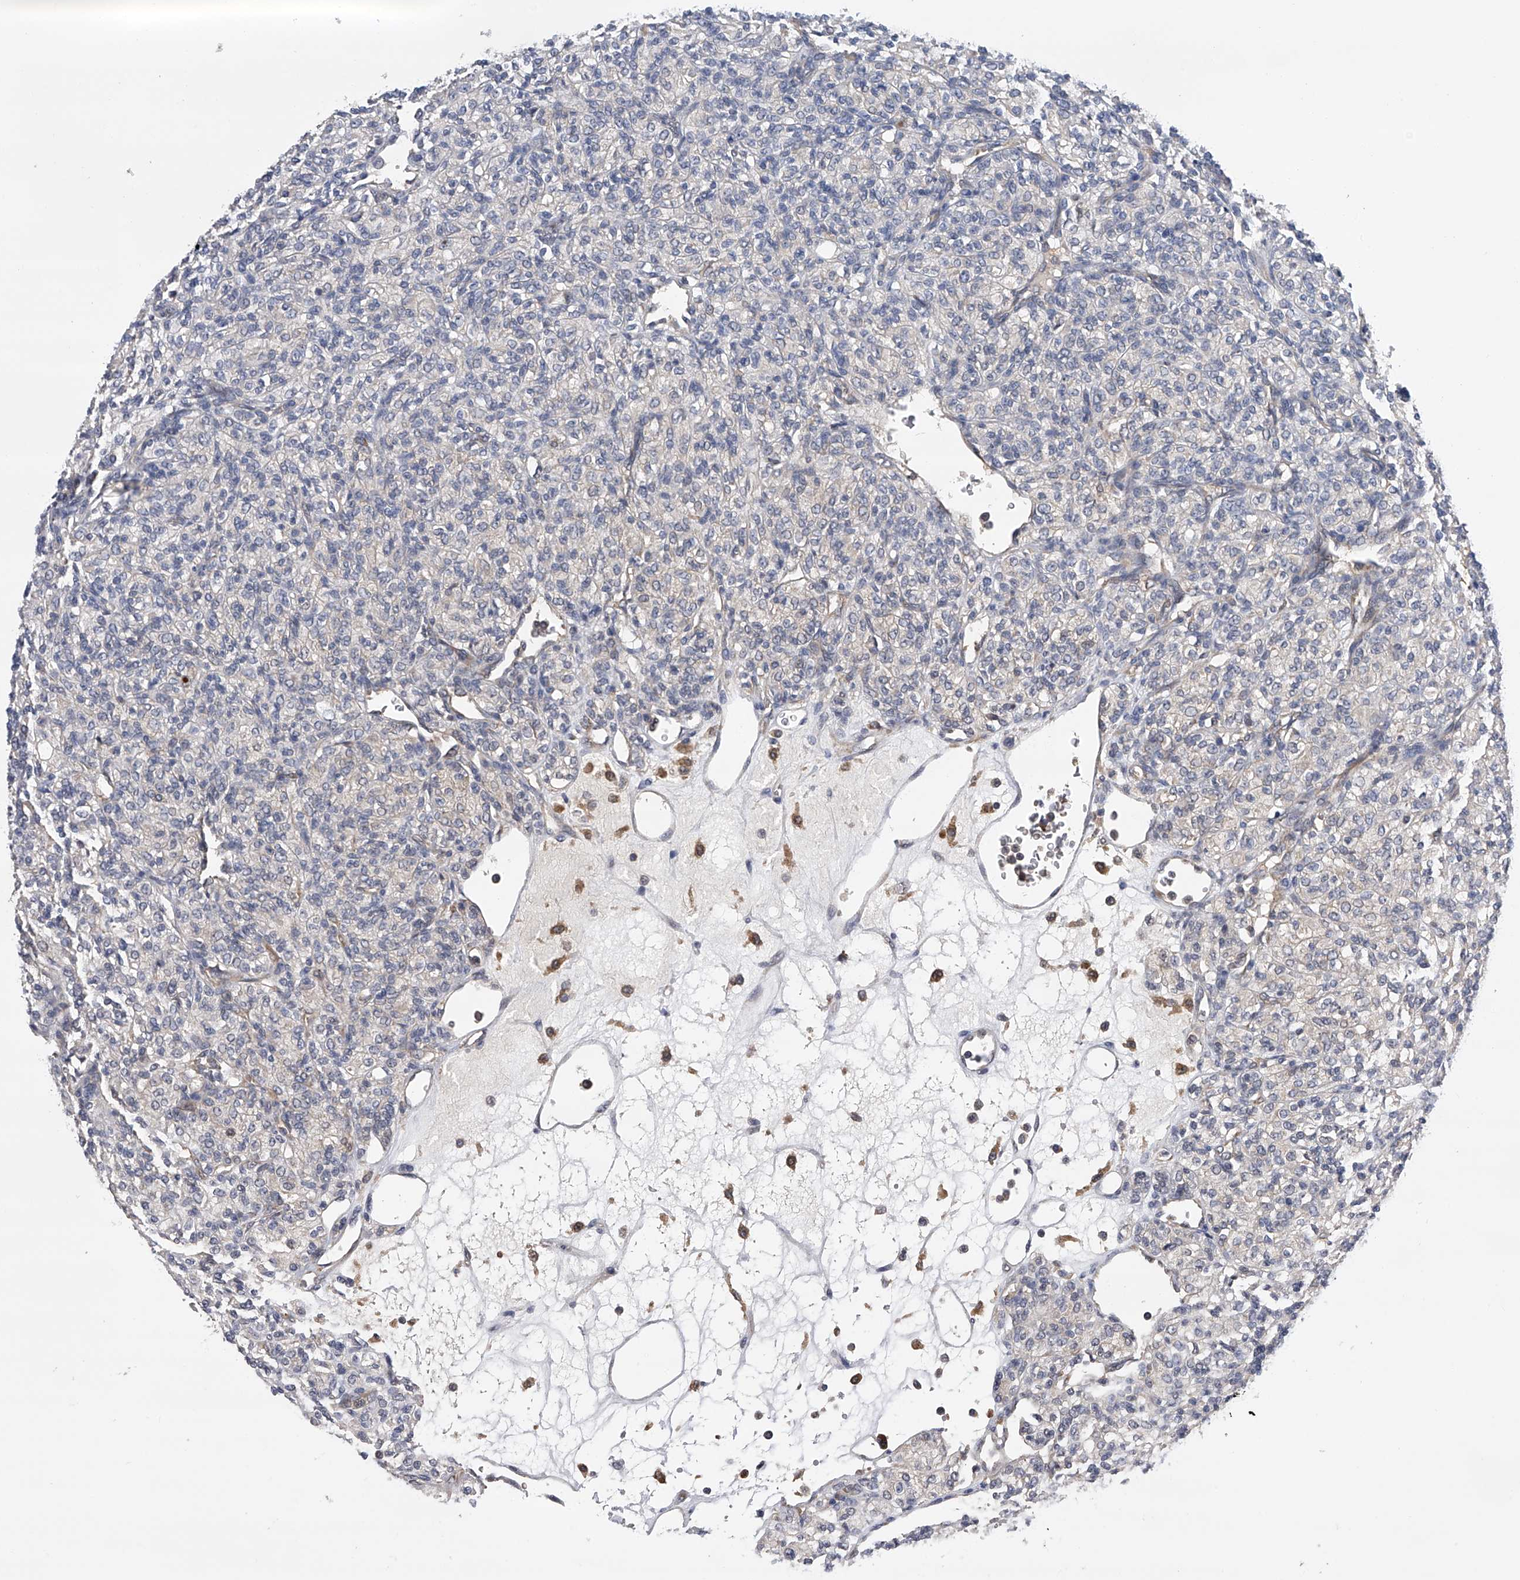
{"staining": {"intensity": "negative", "quantity": "none", "location": "none"}, "tissue": "renal cancer", "cell_type": "Tumor cells", "image_type": "cancer", "snomed": [{"axis": "morphology", "description": "Adenocarcinoma, NOS"}, {"axis": "topography", "description": "Kidney"}], "caption": "High power microscopy histopathology image of an IHC micrograph of renal cancer (adenocarcinoma), revealing no significant positivity in tumor cells.", "gene": "SPOCK1", "patient": {"sex": "male", "age": 77}}